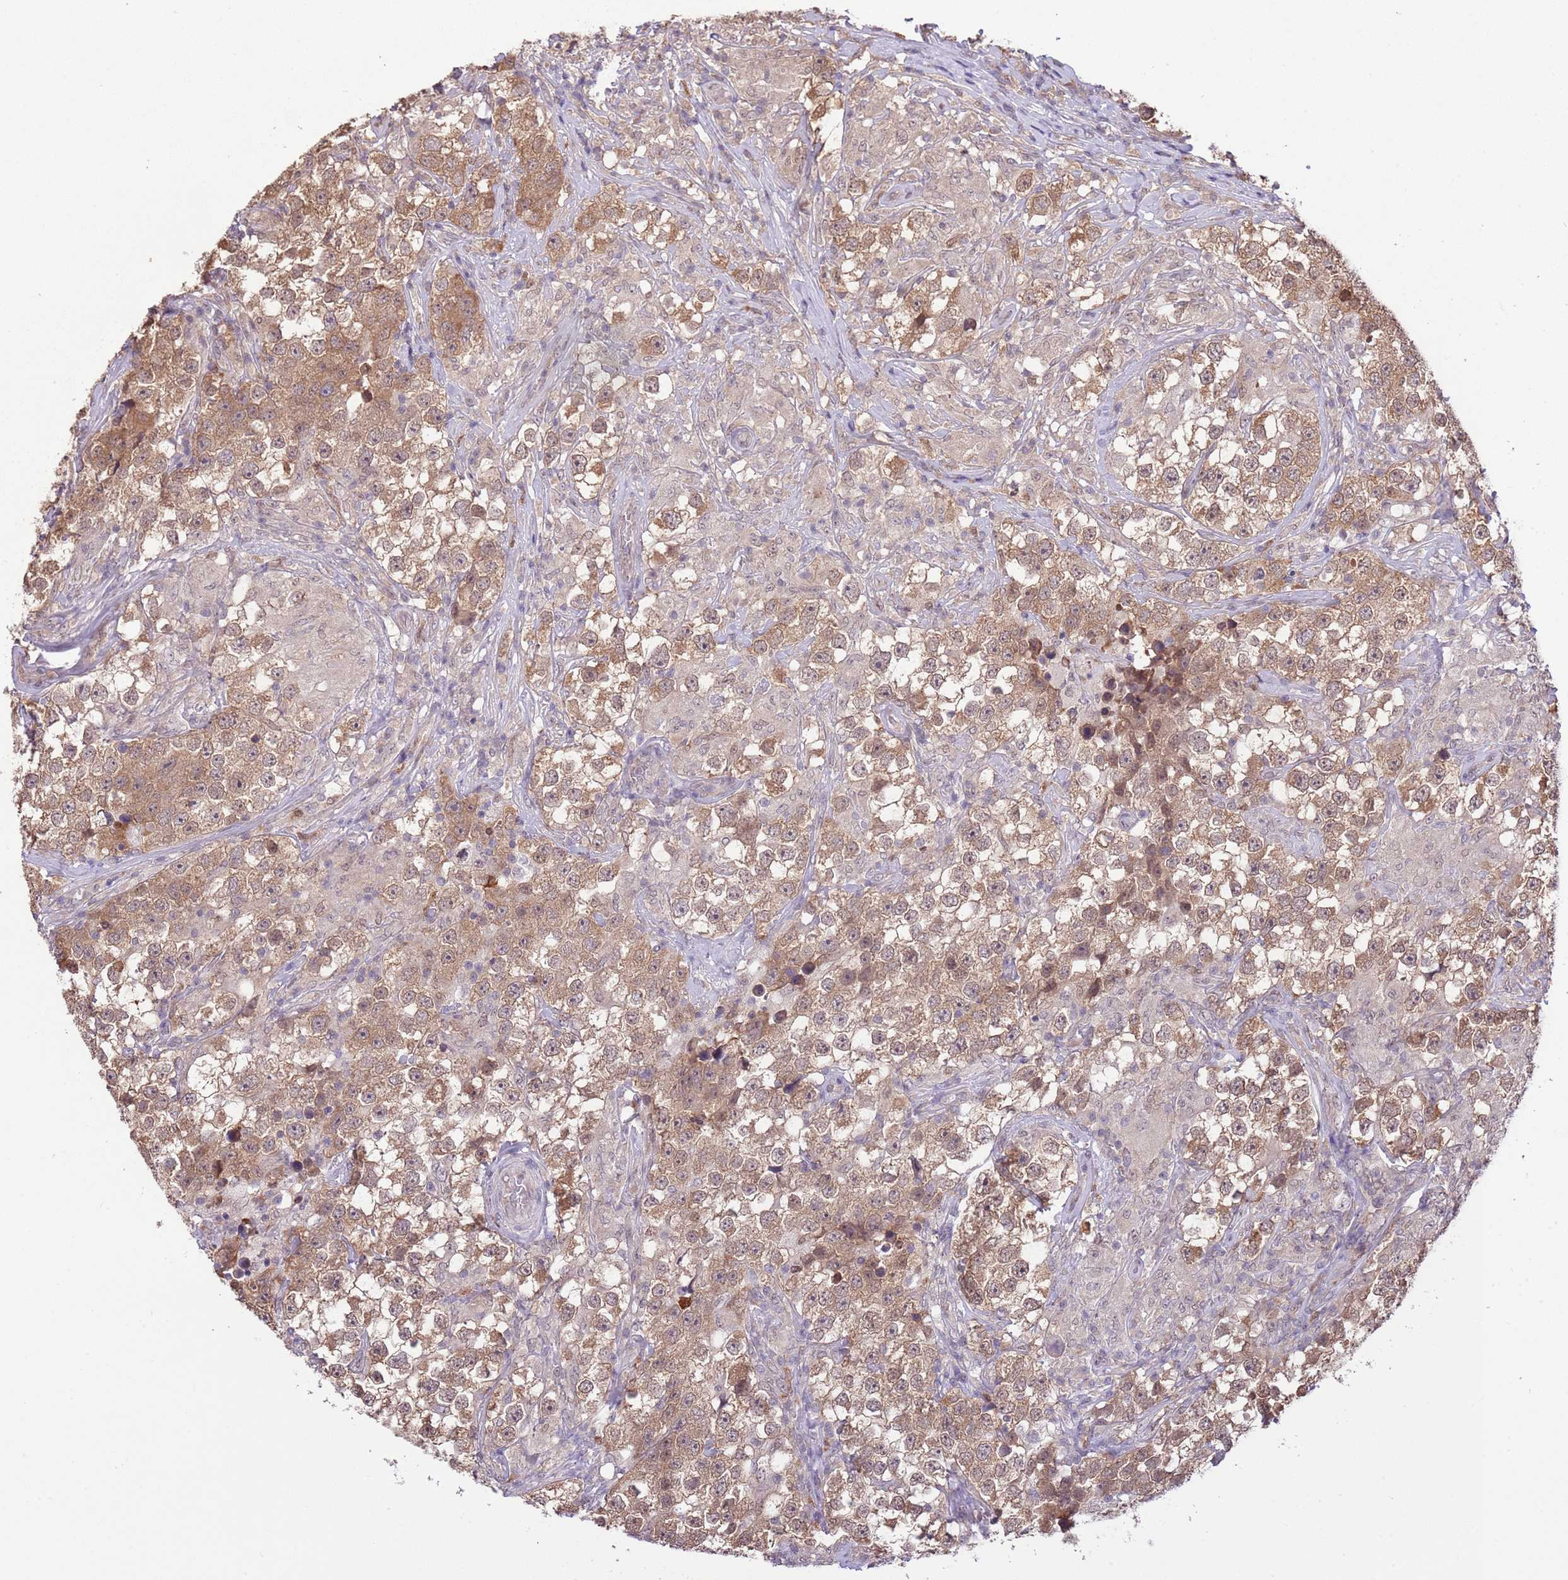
{"staining": {"intensity": "moderate", "quantity": ">75%", "location": "cytoplasmic/membranous,nuclear"}, "tissue": "testis cancer", "cell_type": "Tumor cells", "image_type": "cancer", "snomed": [{"axis": "morphology", "description": "Seminoma, NOS"}, {"axis": "topography", "description": "Testis"}], "caption": "Human testis cancer (seminoma) stained with a protein marker exhibits moderate staining in tumor cells.", "gene": "AMIGO1", "patient": {"sex": "male", "age": 46}}